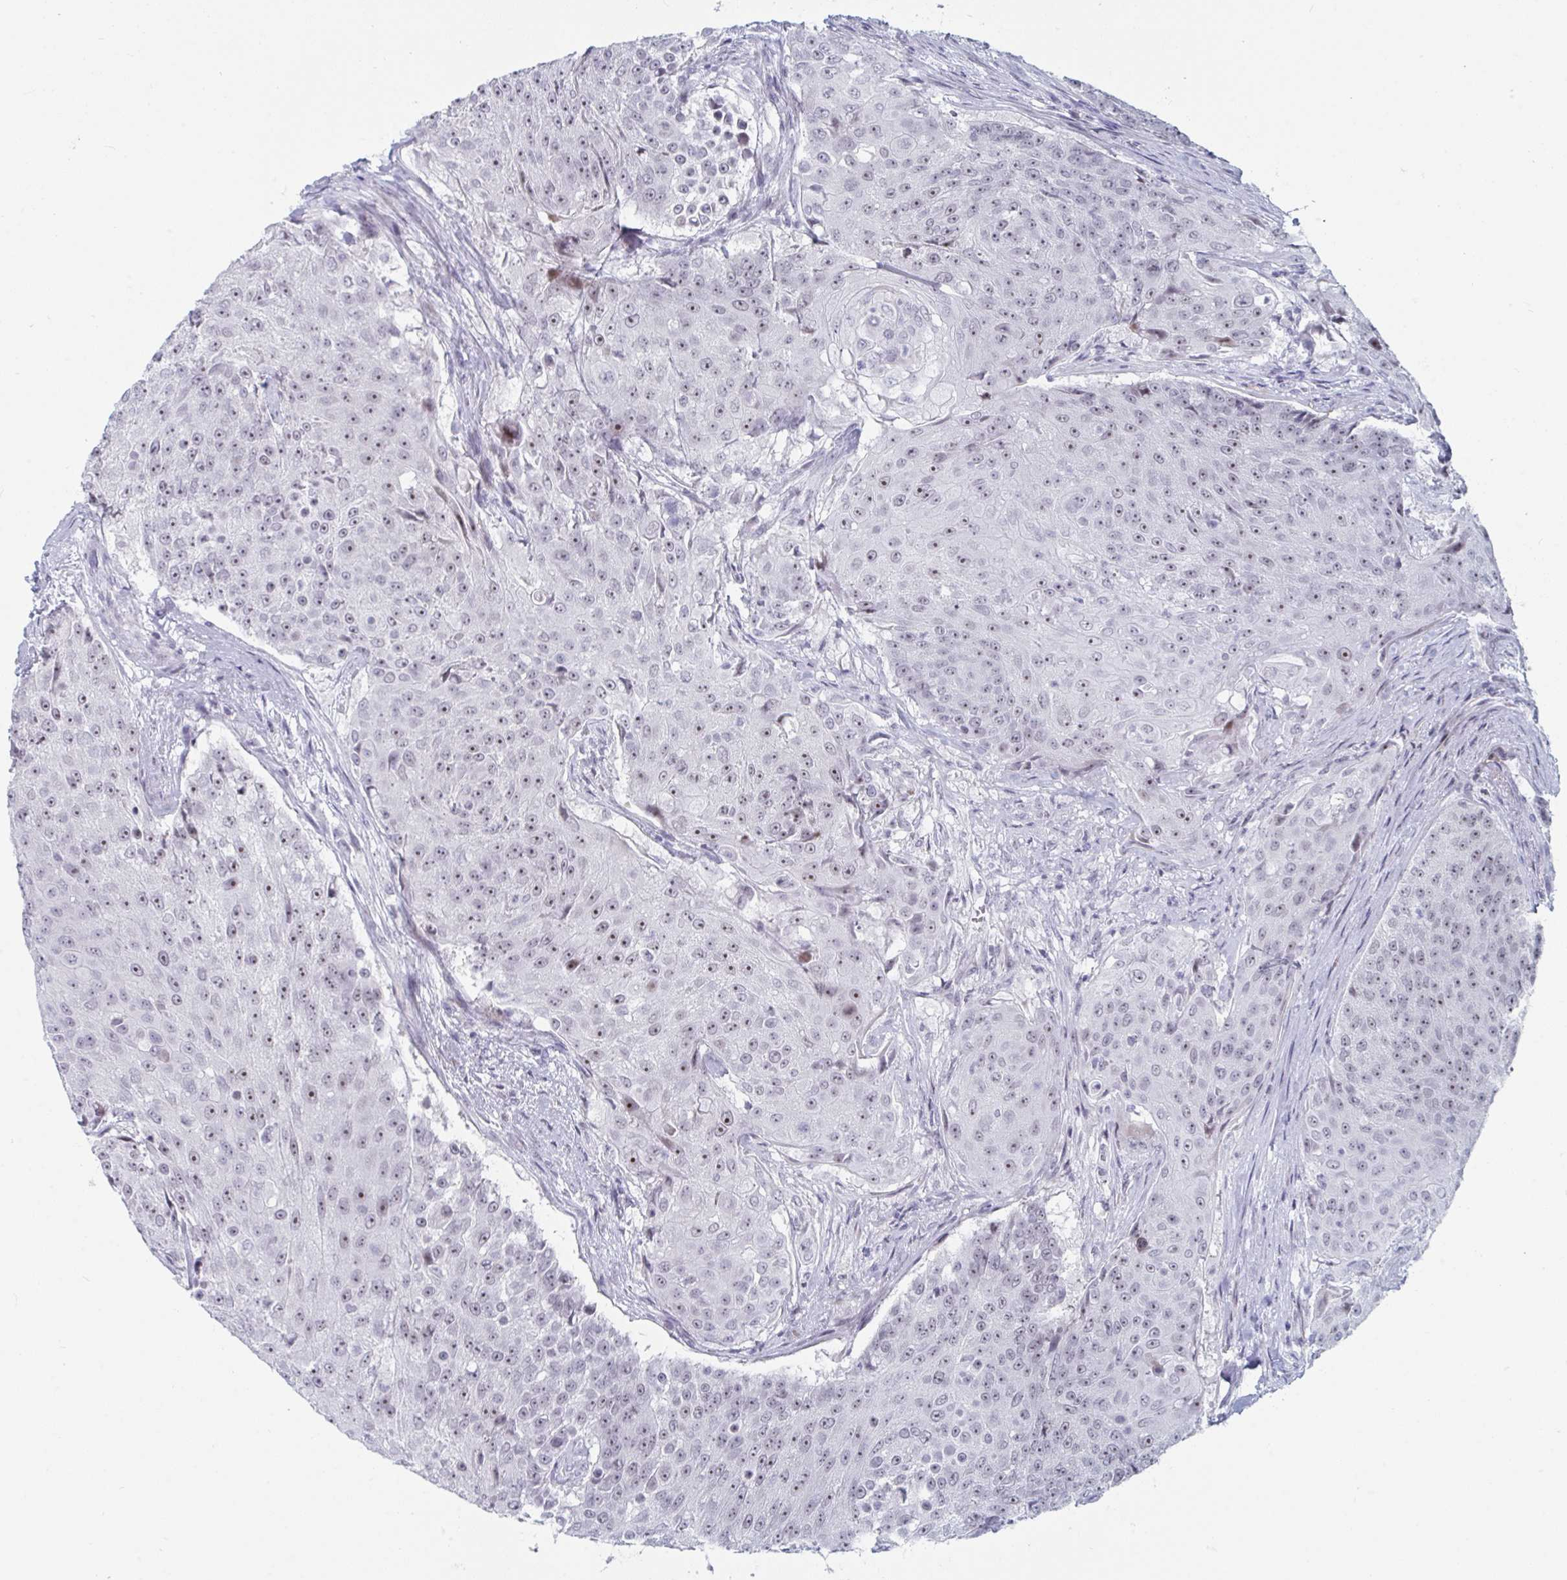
{"staining": {"intensity": "moderate", "quantity": ">75%", "location": "nuclear"}, "tissue": "urothelial cancer", "cell_type": "Tumor cells", "image_type": "cancer", "snomed": [{"axis": "morphology", "description": "Urothelial carcinoma, High grade"}, {"axis": "topography", "description": "Urinary bladder"}], "caption": "A brown stain labels moderate nuclear positivity of a protein in urothelial cancer tumor cells.", "gene": "NR1H2", "patient": {"sex": "female", "age": 63}}